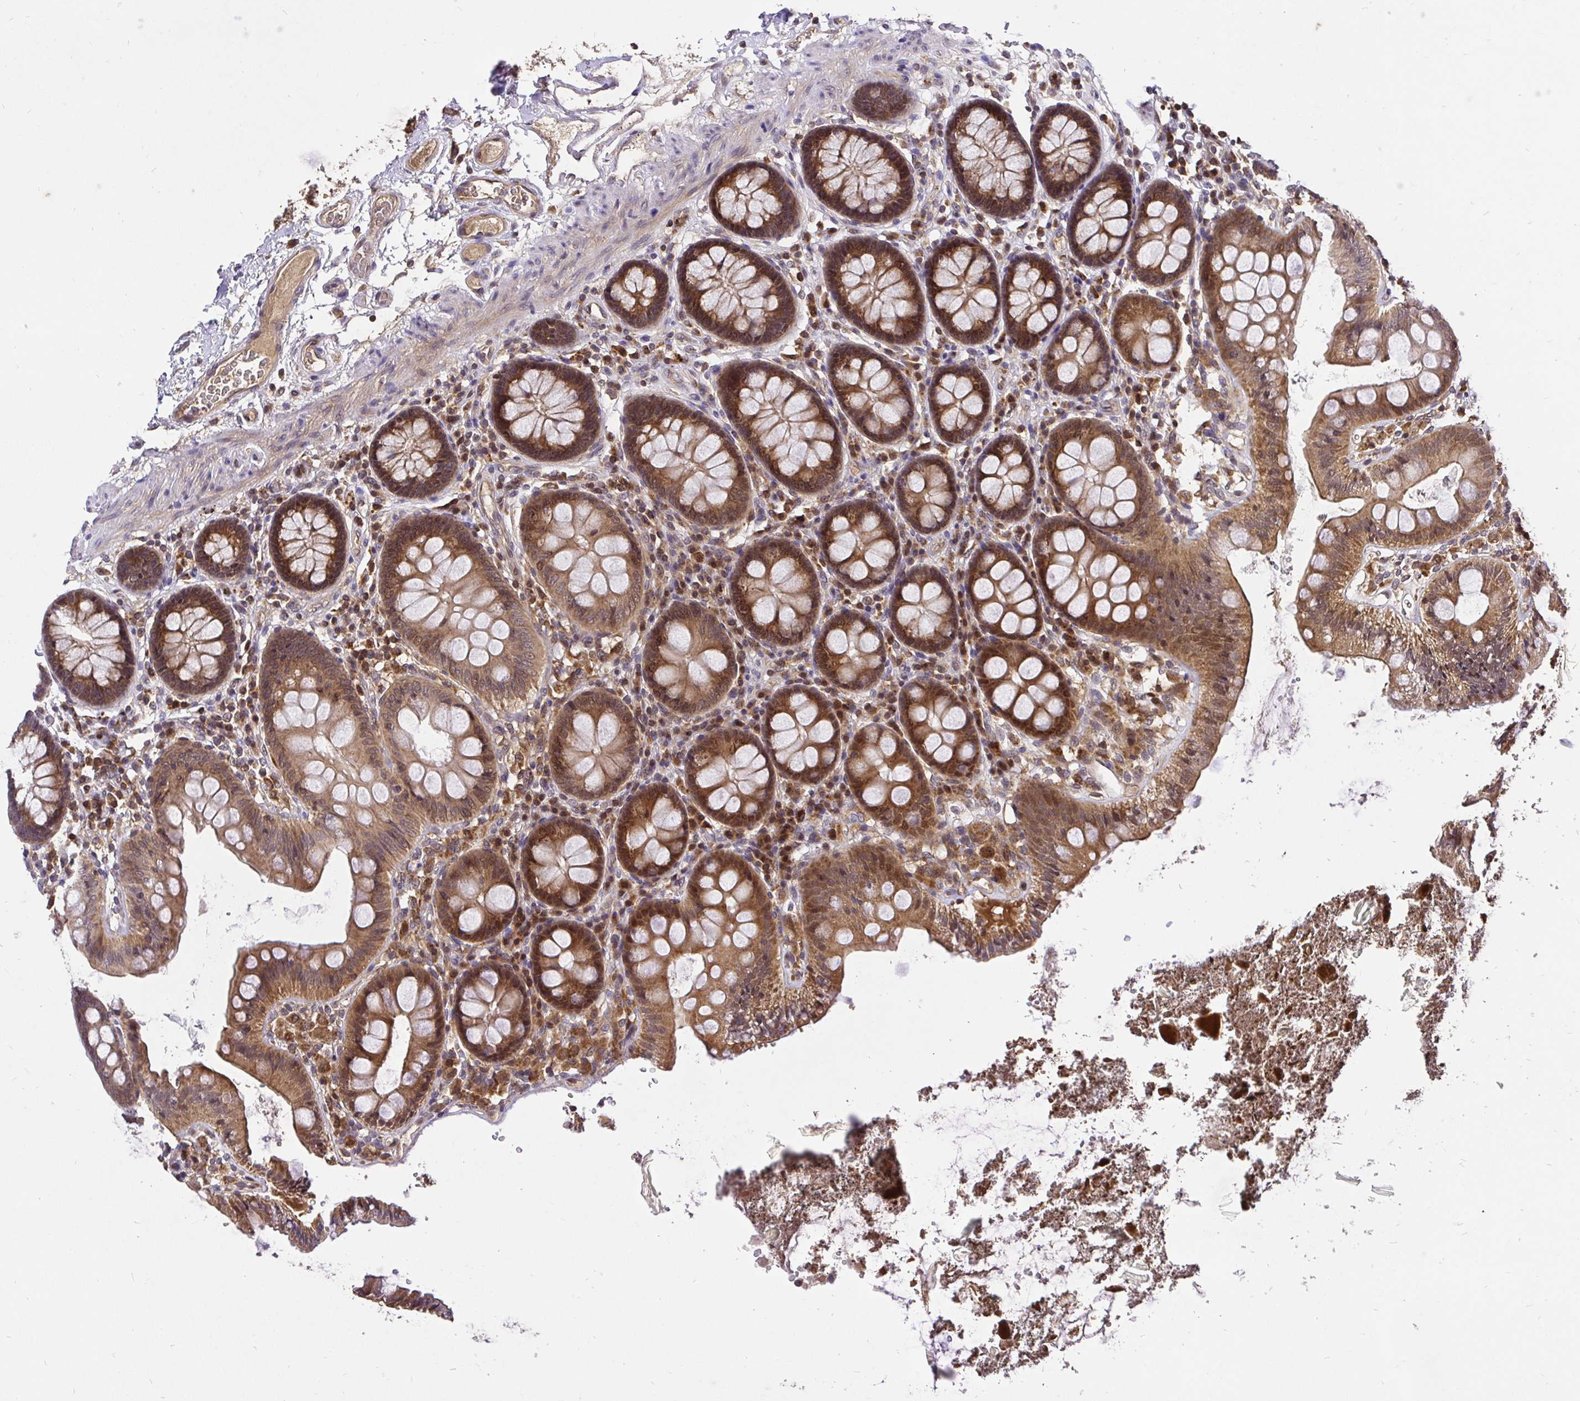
{"staining": {"intensity": "moderate", "quantity": "25%-75%", "location": "cytoplasmic/membranous"}, "tissue": "colon", "cell_type": "Endothelial cells", "image_type": "normal", "snomed": [{"axis": "morphology", "description": "Normal tissue, NOS"}, {"axis": "topography", "description": "Colon"}], "caption": "This histopathology image reveals IHC staining of benign human colon, with medium moderate cytoplasmic/membranous staining in about 25%-75% of endothelial cells.", "gene": "UBE2M", "patient": {"sex": "male", "age": 84}}